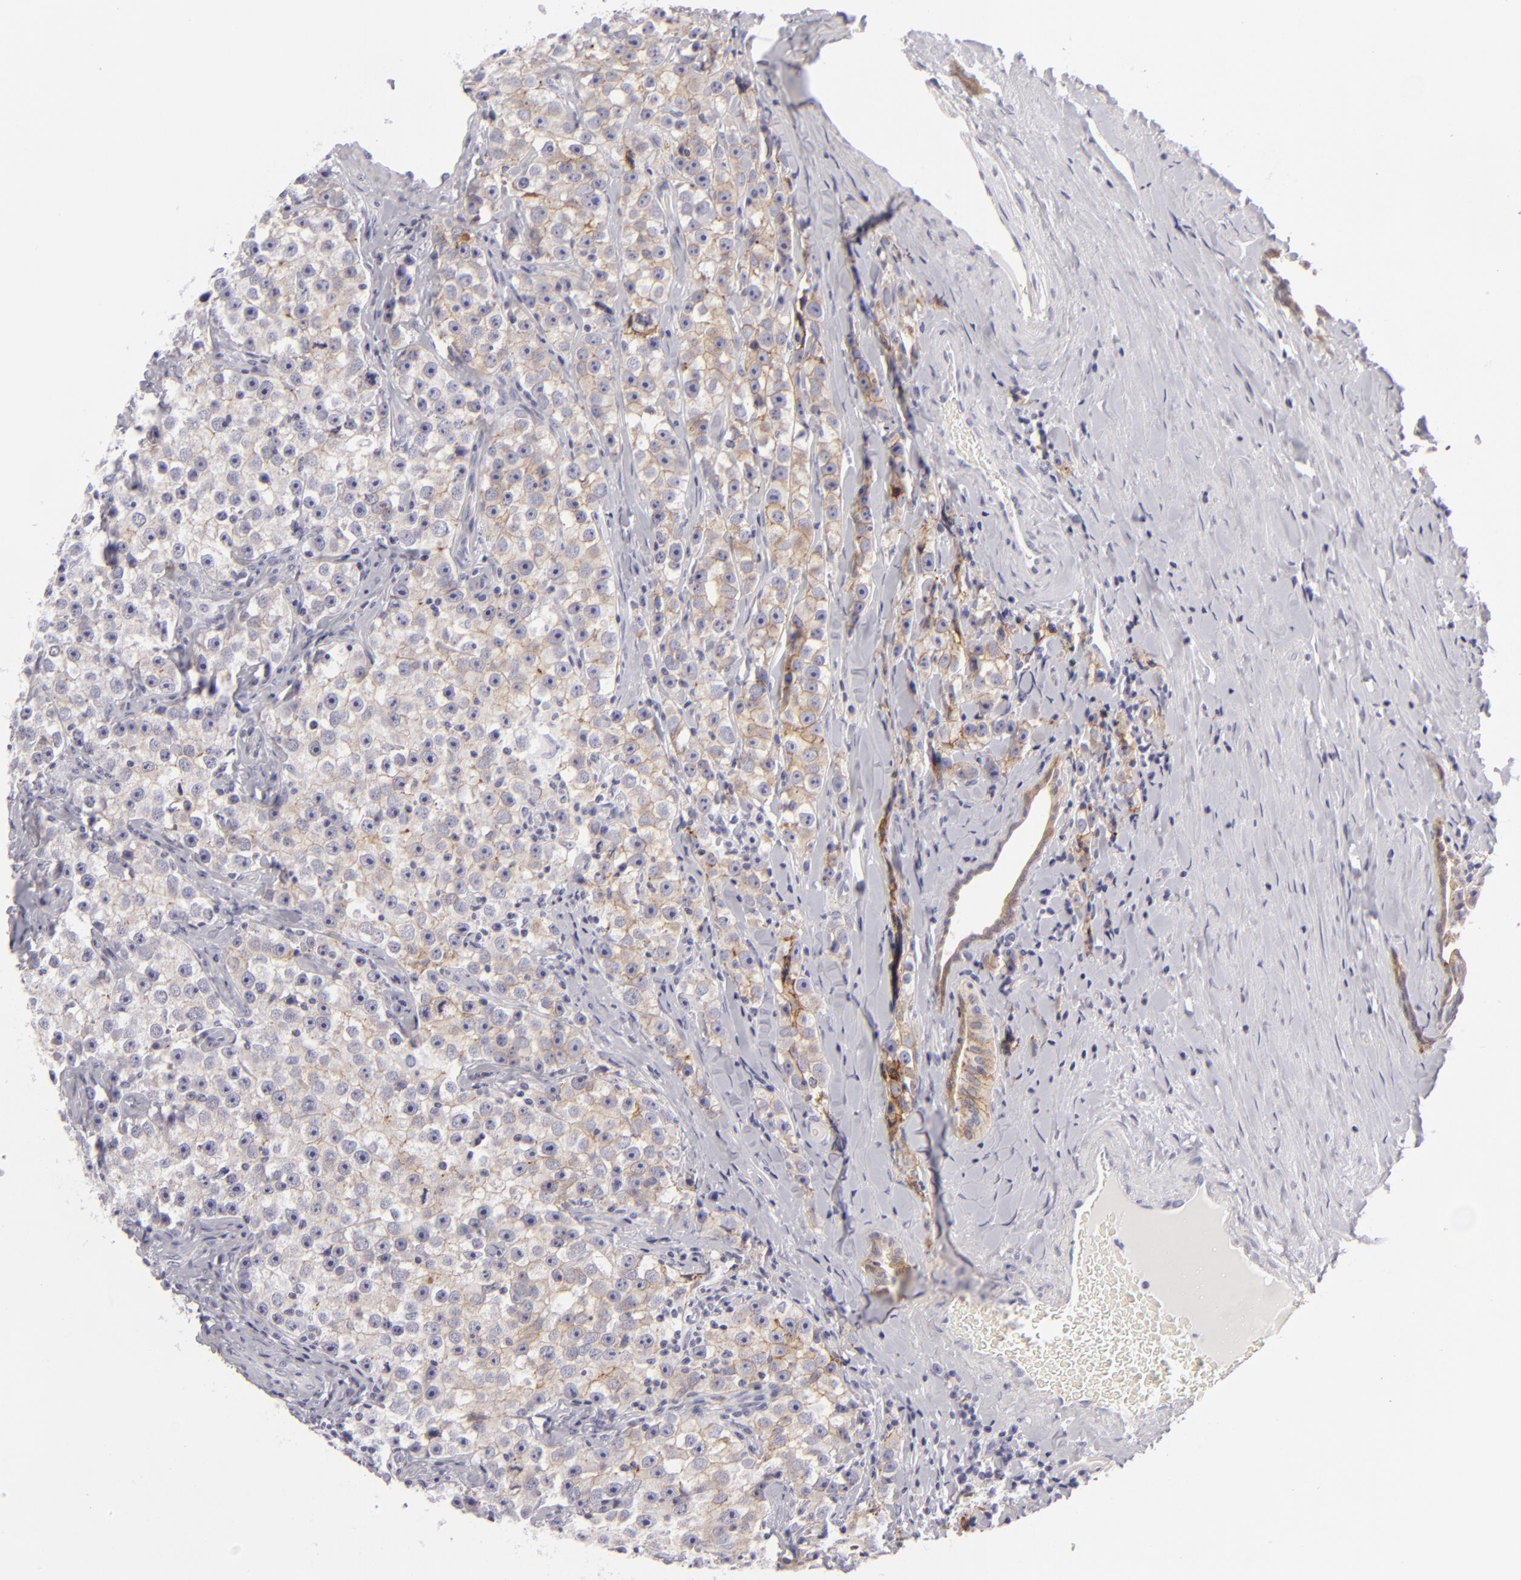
{"staining": {"intensity": "weak", "quantity": "25%-75%", "location": "cytoplasmic/membranous"}, "tissue": "testis cancer", "cell_type": "Tumor cells", "image_type": "cancer", "snomed": [{"axis": "morphology", "description": "Seminoma, NOS"}, {"axis": "topography", "description": "Testis"}], "caption": "Seminoma (testis) was stained to show a protein in brown. There is low levels of weak cytoplasmic/membranous expression in about 25%-75% of tumor cells.", "gene": "JUP", "patient": {"sex": "male", "age": 32}}